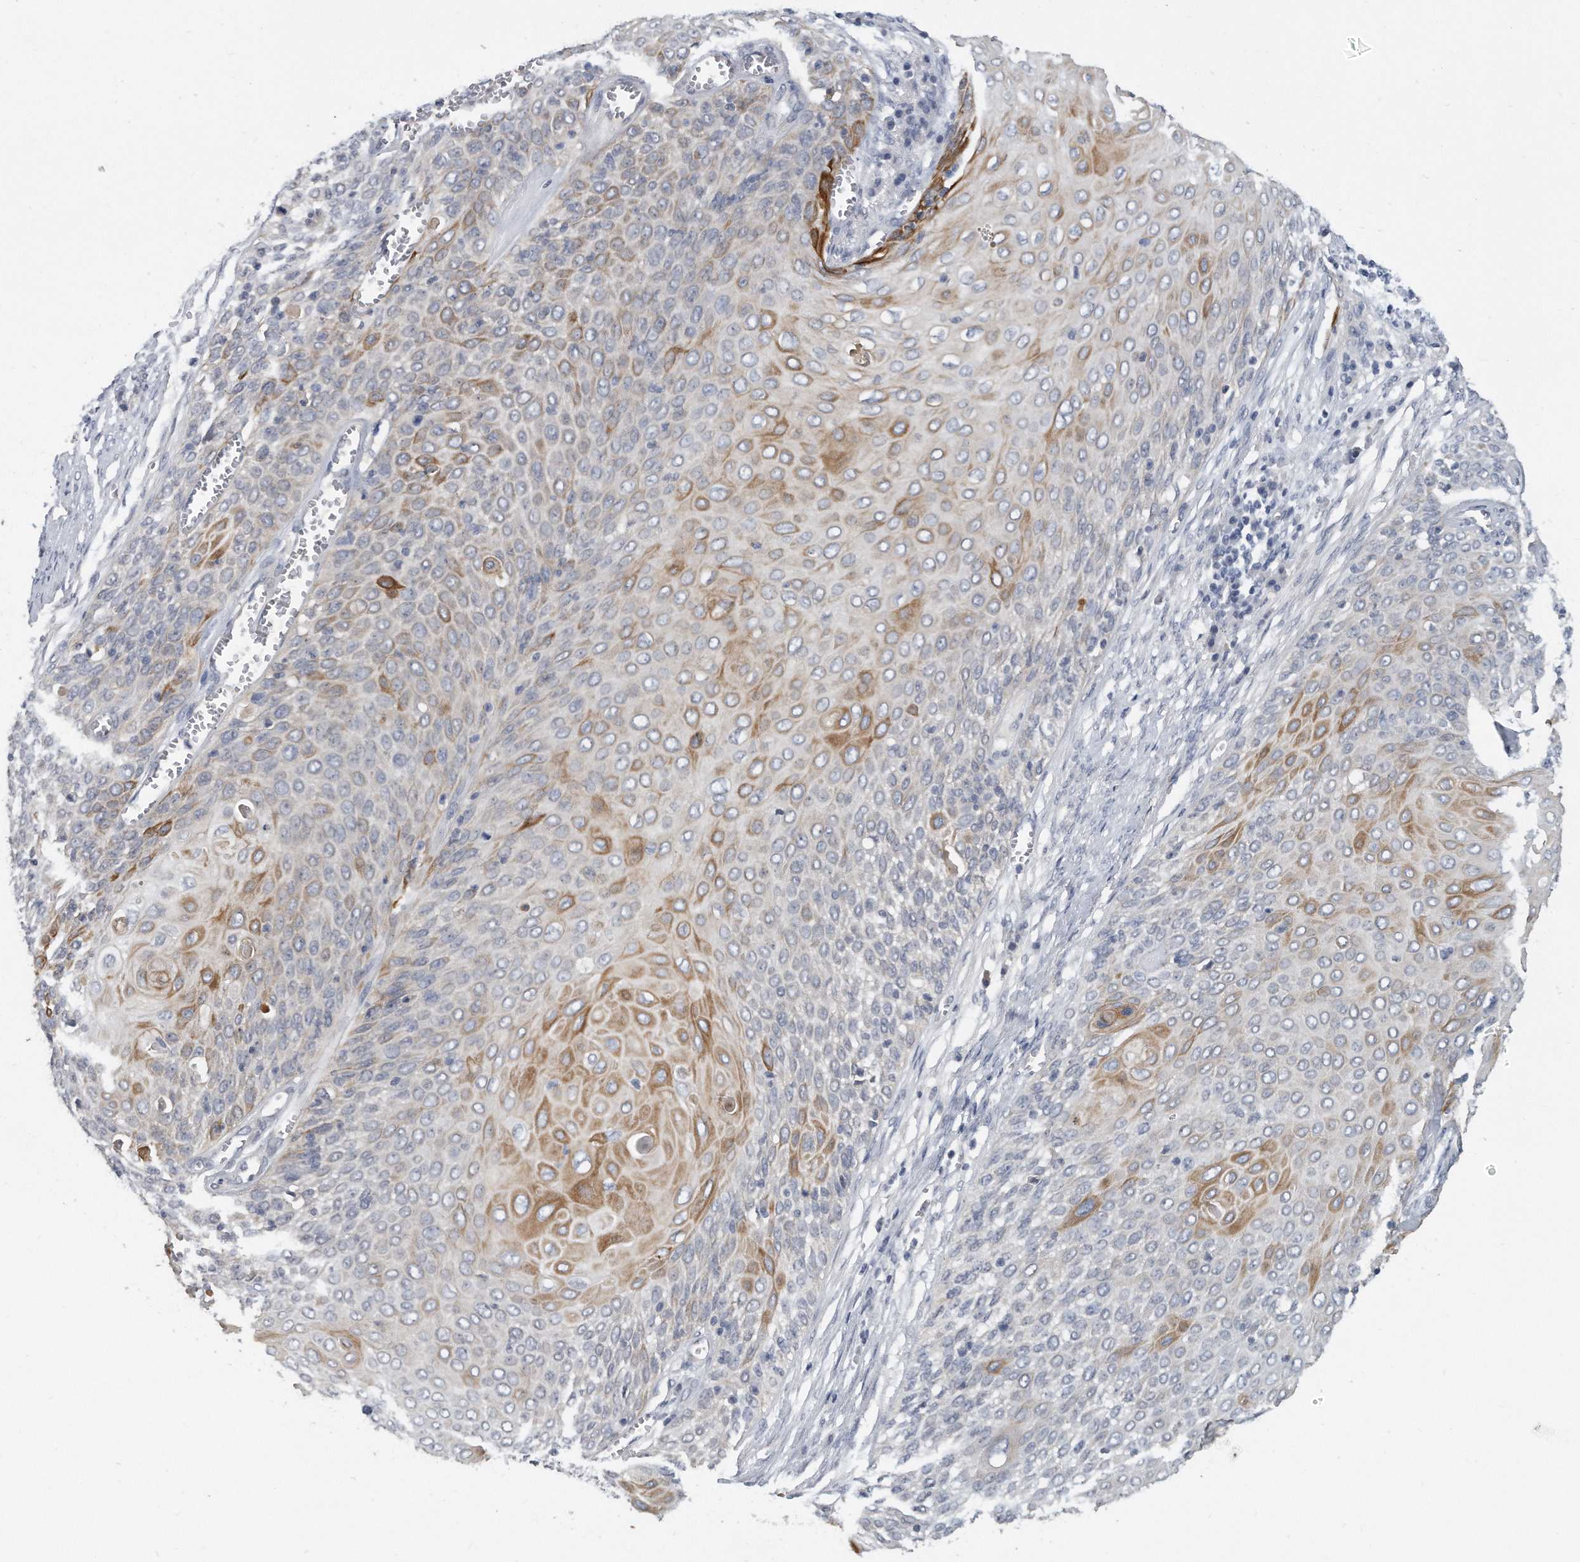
{"staining": {"intensity": "moderate", "quantity": "<25%", "location": "cytoplasmic/membranous"}, "tissue": "cervical cancer", "cell_type": "Tumor cells", "image_type": "cancer", "snomed": [{"axis": "morphology", "description": "Squamous cell carcinoma, NOS"}, {"axis": "topography", "description": "Cervix"}], "caption": "About <25% of tumor cells in cervical cancer (squamous cell carcinoma) show moderate cytoplasmic/membranous protein expression as visualized by brown immunohistochemical staining.", "gene": "KLHL7", "patient": {"sex": "female", "age": 39}}